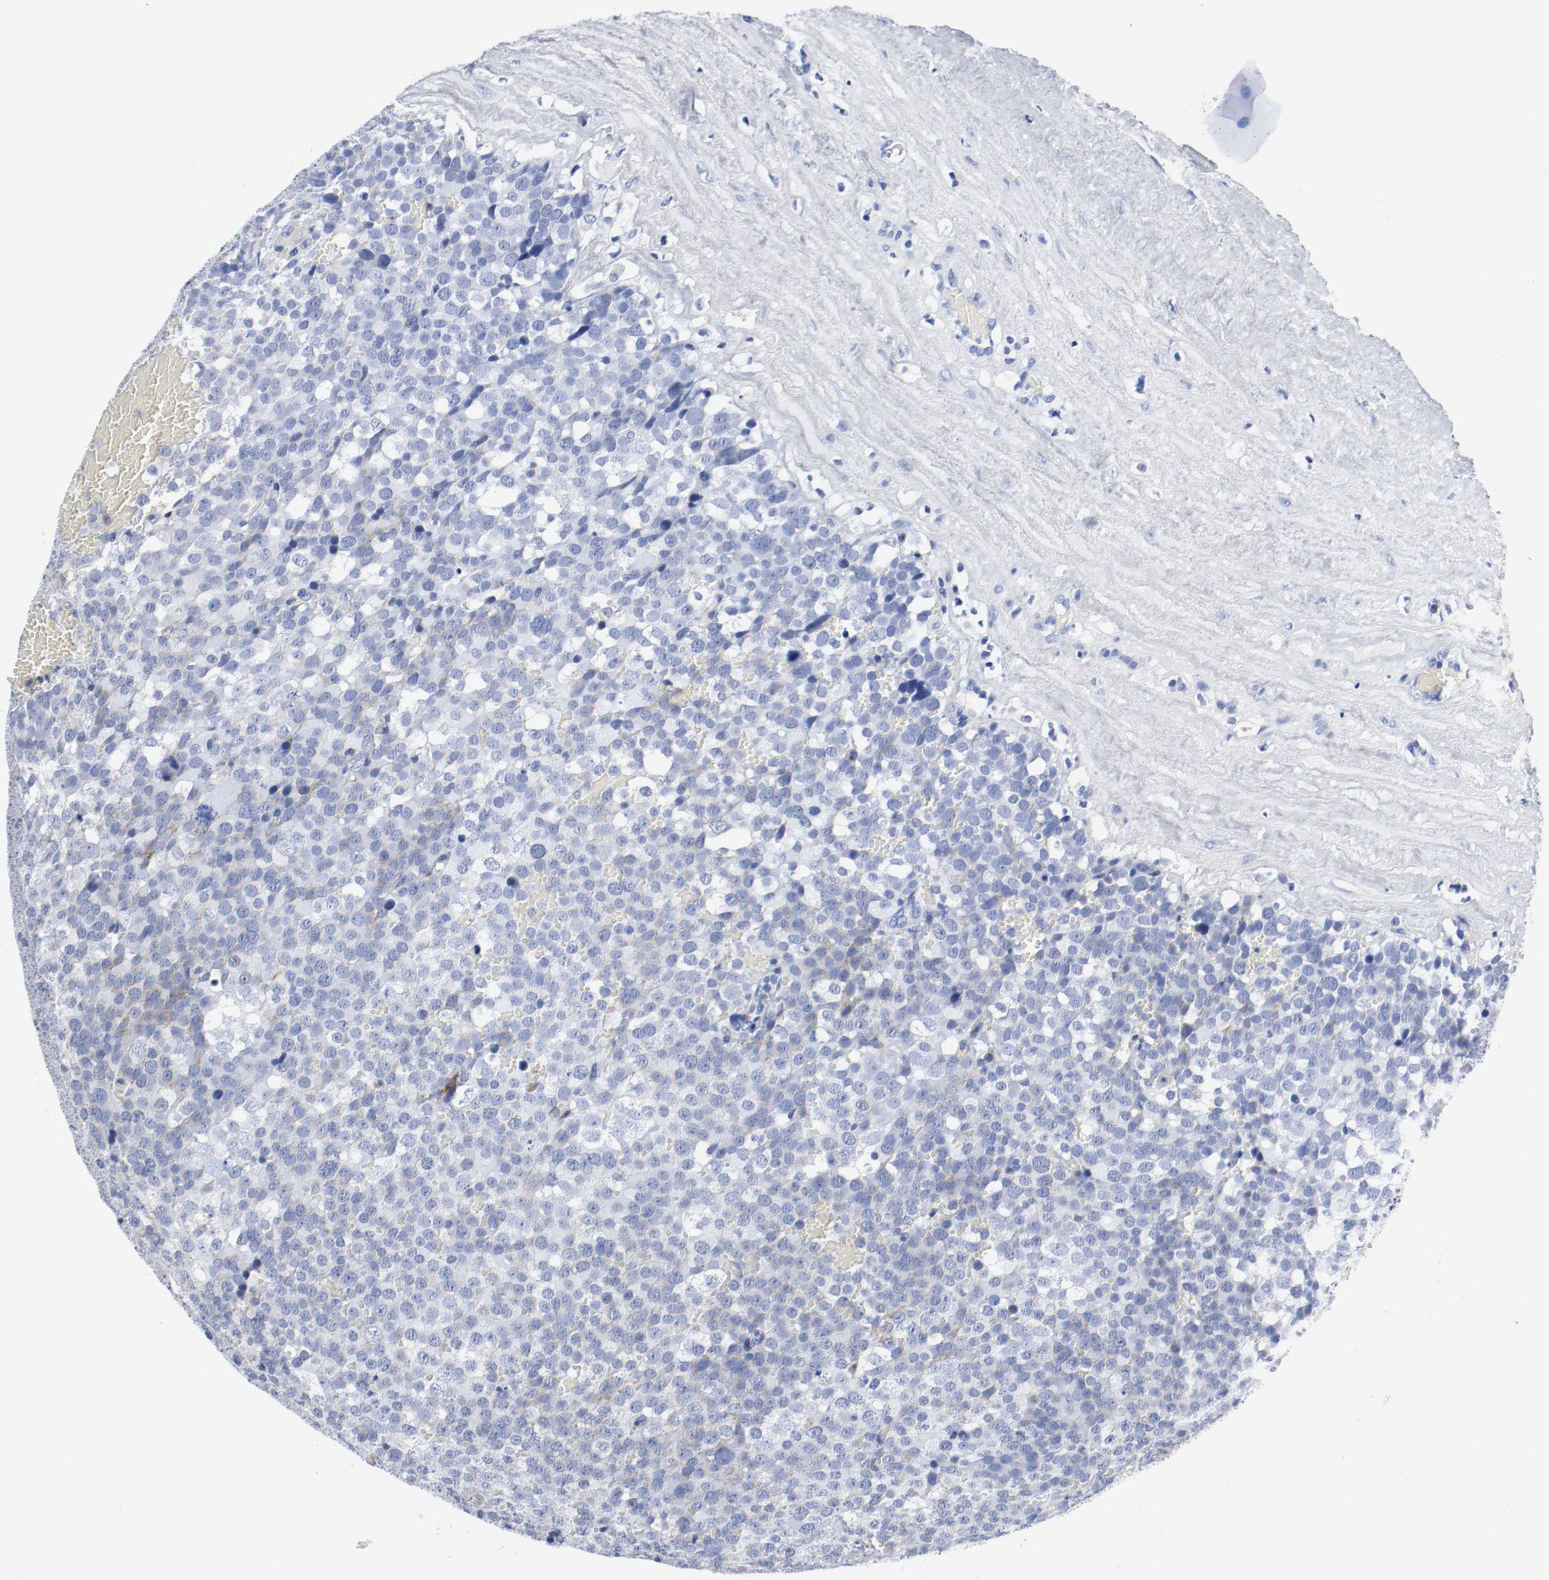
{"staining": {"intensity": "weak", "quantity": "25%-75%", "location": "cytoplasmic/membranous"}, "tissue": "testis cancer", "cell_type": "Tumor cells", "image_type": "cancer", "snomed": [{"axis": "morphology", "description": "Seminoma, NOS"}, {"axis": "topography", "description": "Testis"}], "caption": "A micrograph of testis cancer (seminoma) stained for a protein displays weak cytoplasmic/membranous brown staining in tumor cells.", "gene": "TUBD1", "patient": {"sex": "male", "age": 71}}